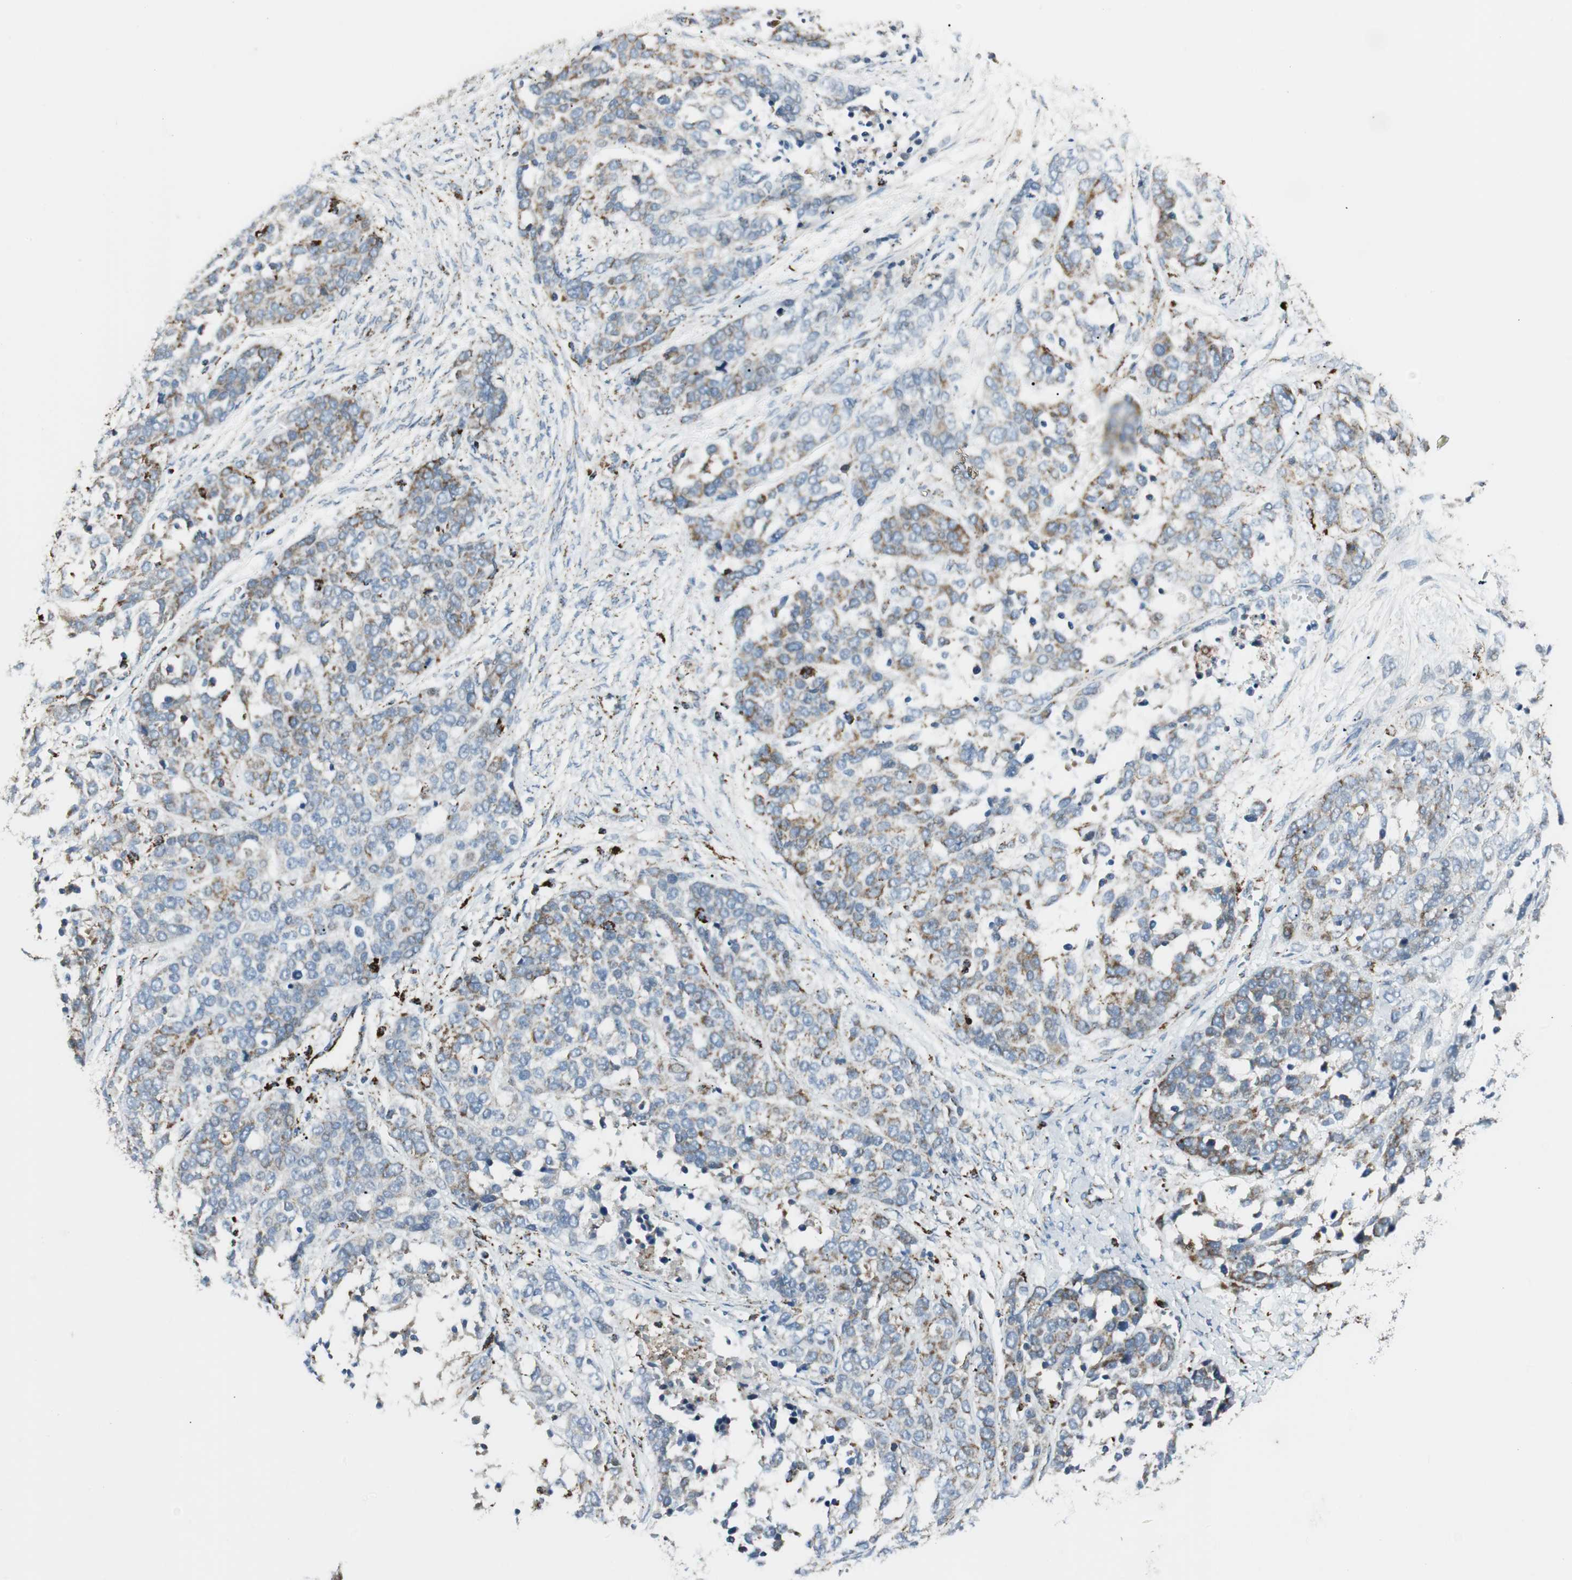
{"staining": {"intensity": "weak", "quantity": "25%-75%", "location": "cytoplasmic/membranous"}, "tissue": "ovarian cancer", "cell_type": "Tumor cells", "image_type": "cancer", "snomed": [{"axis": "morphology", "description": "Cystadenocarcinoma, serous, NOS"}, {"axis": "topography", "description": "Ovary"}], "caption": "The micrograph displays staining of serous cystadenocarcinoma (ovarian), revealing weak cytoplasmic/membranous protein staining (brown color) within tumor cells.", "gene": "ME2", "patient": {"sex": "female", "age": 44}}